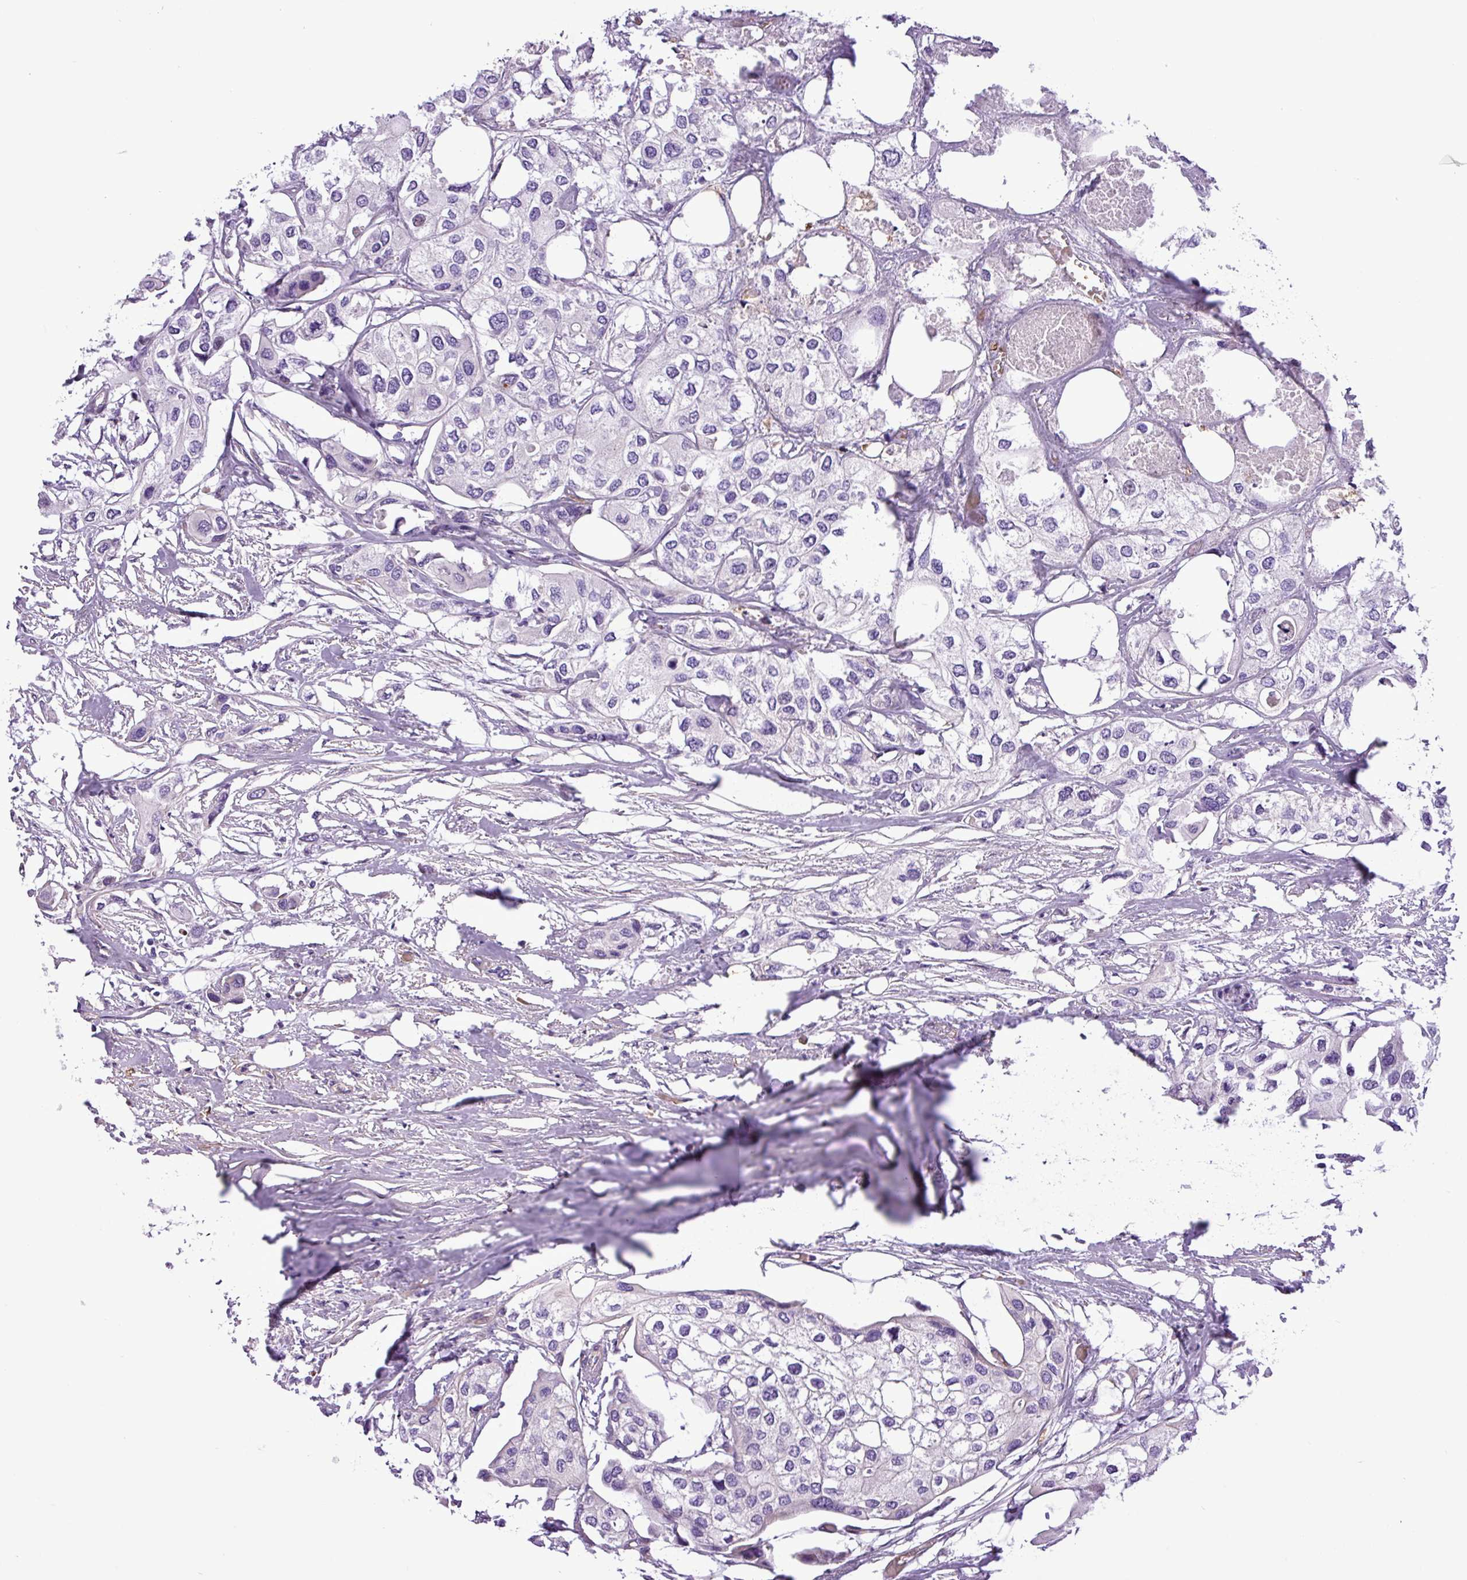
{"staining": {"intensity": "negative", "quantity": "none", "location": "none"}, "tissue": "urothelial cancer", "cell_type": "Tumor cells", "image_type": "cancer", "snomed": [{"axis": "morphology", "description": "Urothelial carcinoma, High grade"}, {"axis": "topography", "description": "Urinary bladder"}], "caption": "DAB immunohistochemical staining of human urothelial cancer shows no significant positivity in tumor cells.", "gene": "C11orf91", "patient": {"sex": "male", "age": 64}}